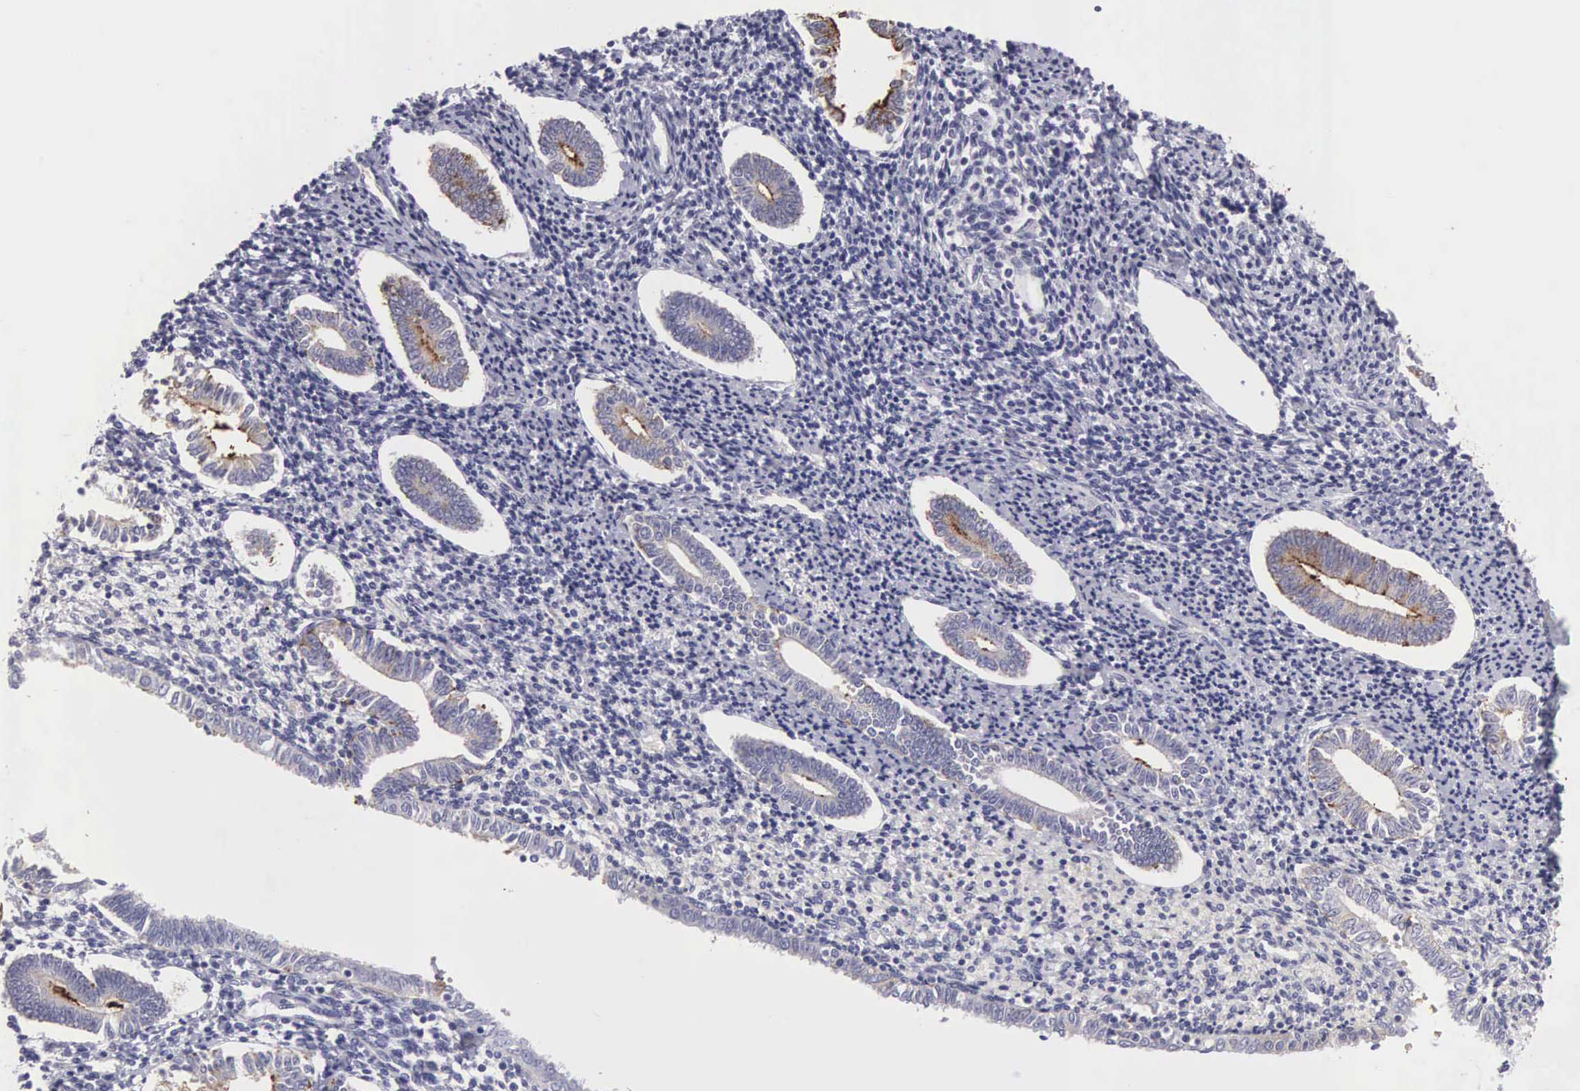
{"staining": {"intensity": "negative", "quantity": "none", "location": "none"}, "tissue": "endometrium", "cell_type": "Cells in endometrial stroma", "image_type": "normal", "snomed": [{"axis": "morphology", "description": "Normal tissue, NOS"}, {"axis": "topography", "description": "Endometrium"}], "caption": "High power microscopy photomicrograph of an immunohistochemistry (IHC) micrograph of unremarkable endometrium, revealing no significant expression in cells in endometrial stroma.", "gene": "CLU", "patient": {"sex": "female", "age": 52}}